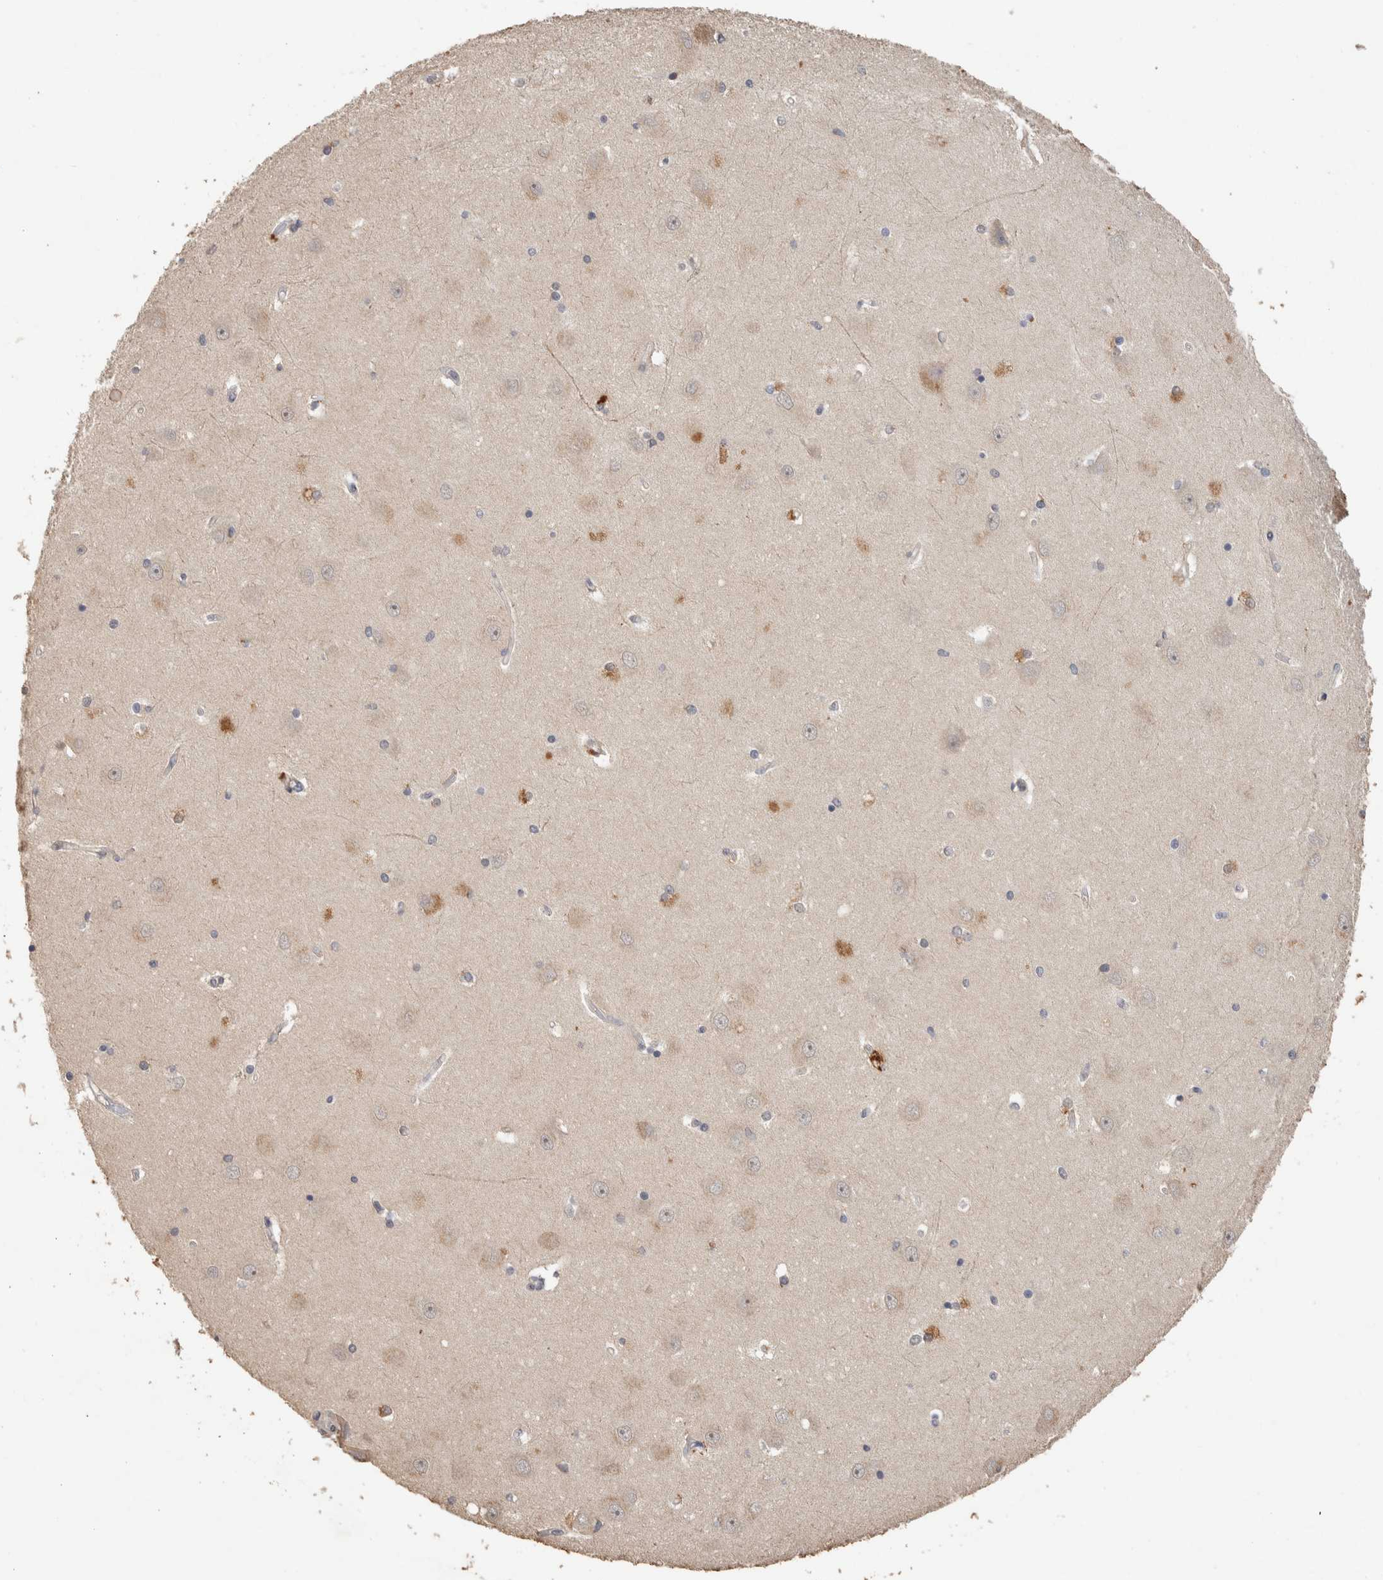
{"staining": {"intensity": "weak", "quantity": "25%-75%", "location": "cytoplasmic/membranous"}, "tissue": "hippocampus", "cell_type": "Glial cells", "image_type": "normal", "snomed": [{"axis": "morphology", "description": "Normal tissue, NOS"}, {"axis": "topography", "description": "Hippocampus"}], "caption": "About 25%-75% of glial cells in unremarkable human hippocampus display weak cytoplasmic/membranous protein staining as visualized by brown immunohistochemical staining.", "gene": "CYSRT1", "patient": {"sex": "male", "age": 45}}